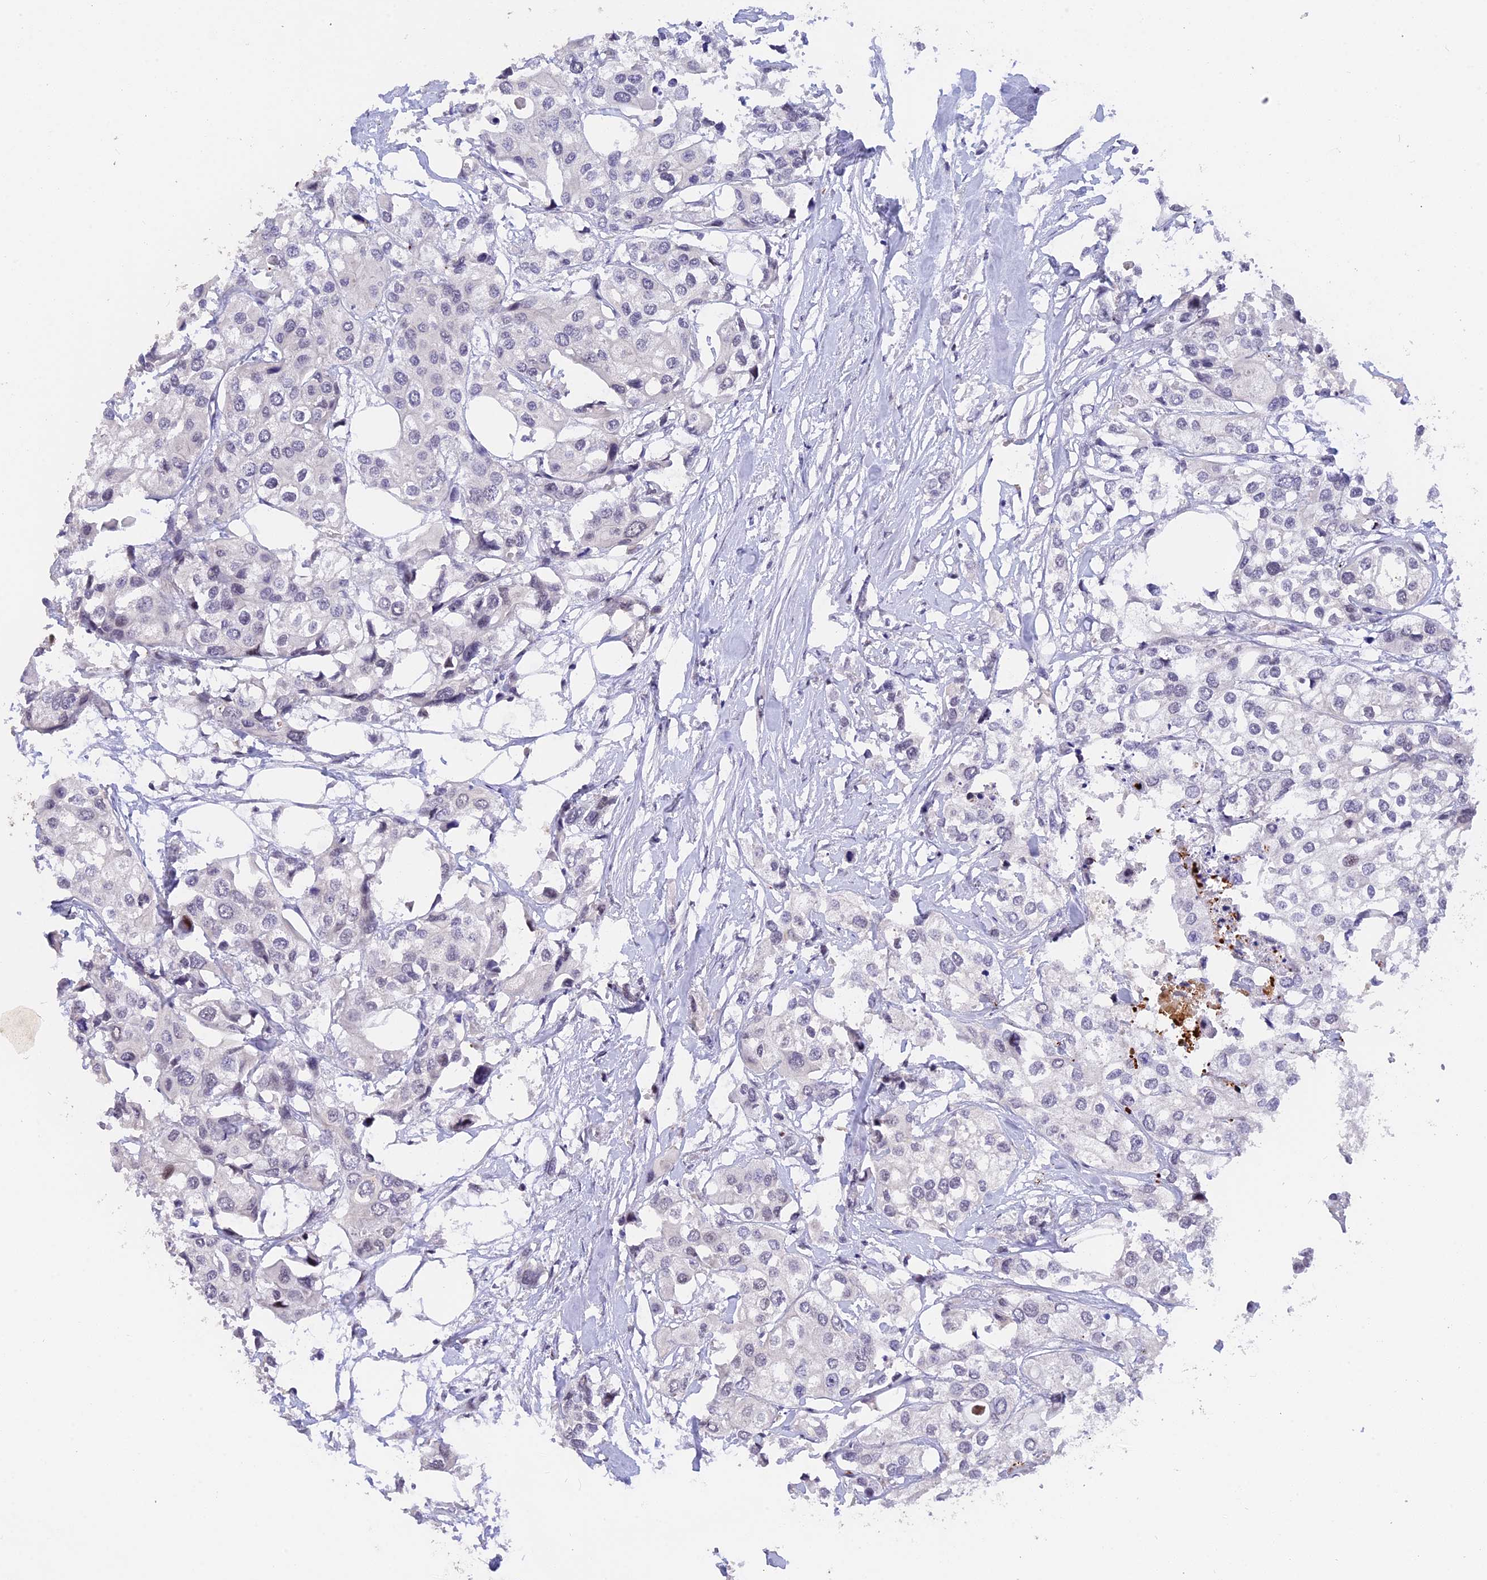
{"staining": {"intensity": "weak", "quantity": "<25%", "location": "nuclear"}, "tissue": "urothelial cancer", "cell_type": "Tumor cells", "image_type": "cancer", "snomed": [{"axis": "morphology", "description": "Urothelial carcinoma, High grade"}, {"axis": "topography", "description": "Urinary bladder"}], "caption": "Urothelial carcinoma (high-grade) stained for a protein using immunohistochemistry displays no expression tumor cells.", "gene": "POLR2C", "patient": {"sex": "male", "age": 64}}